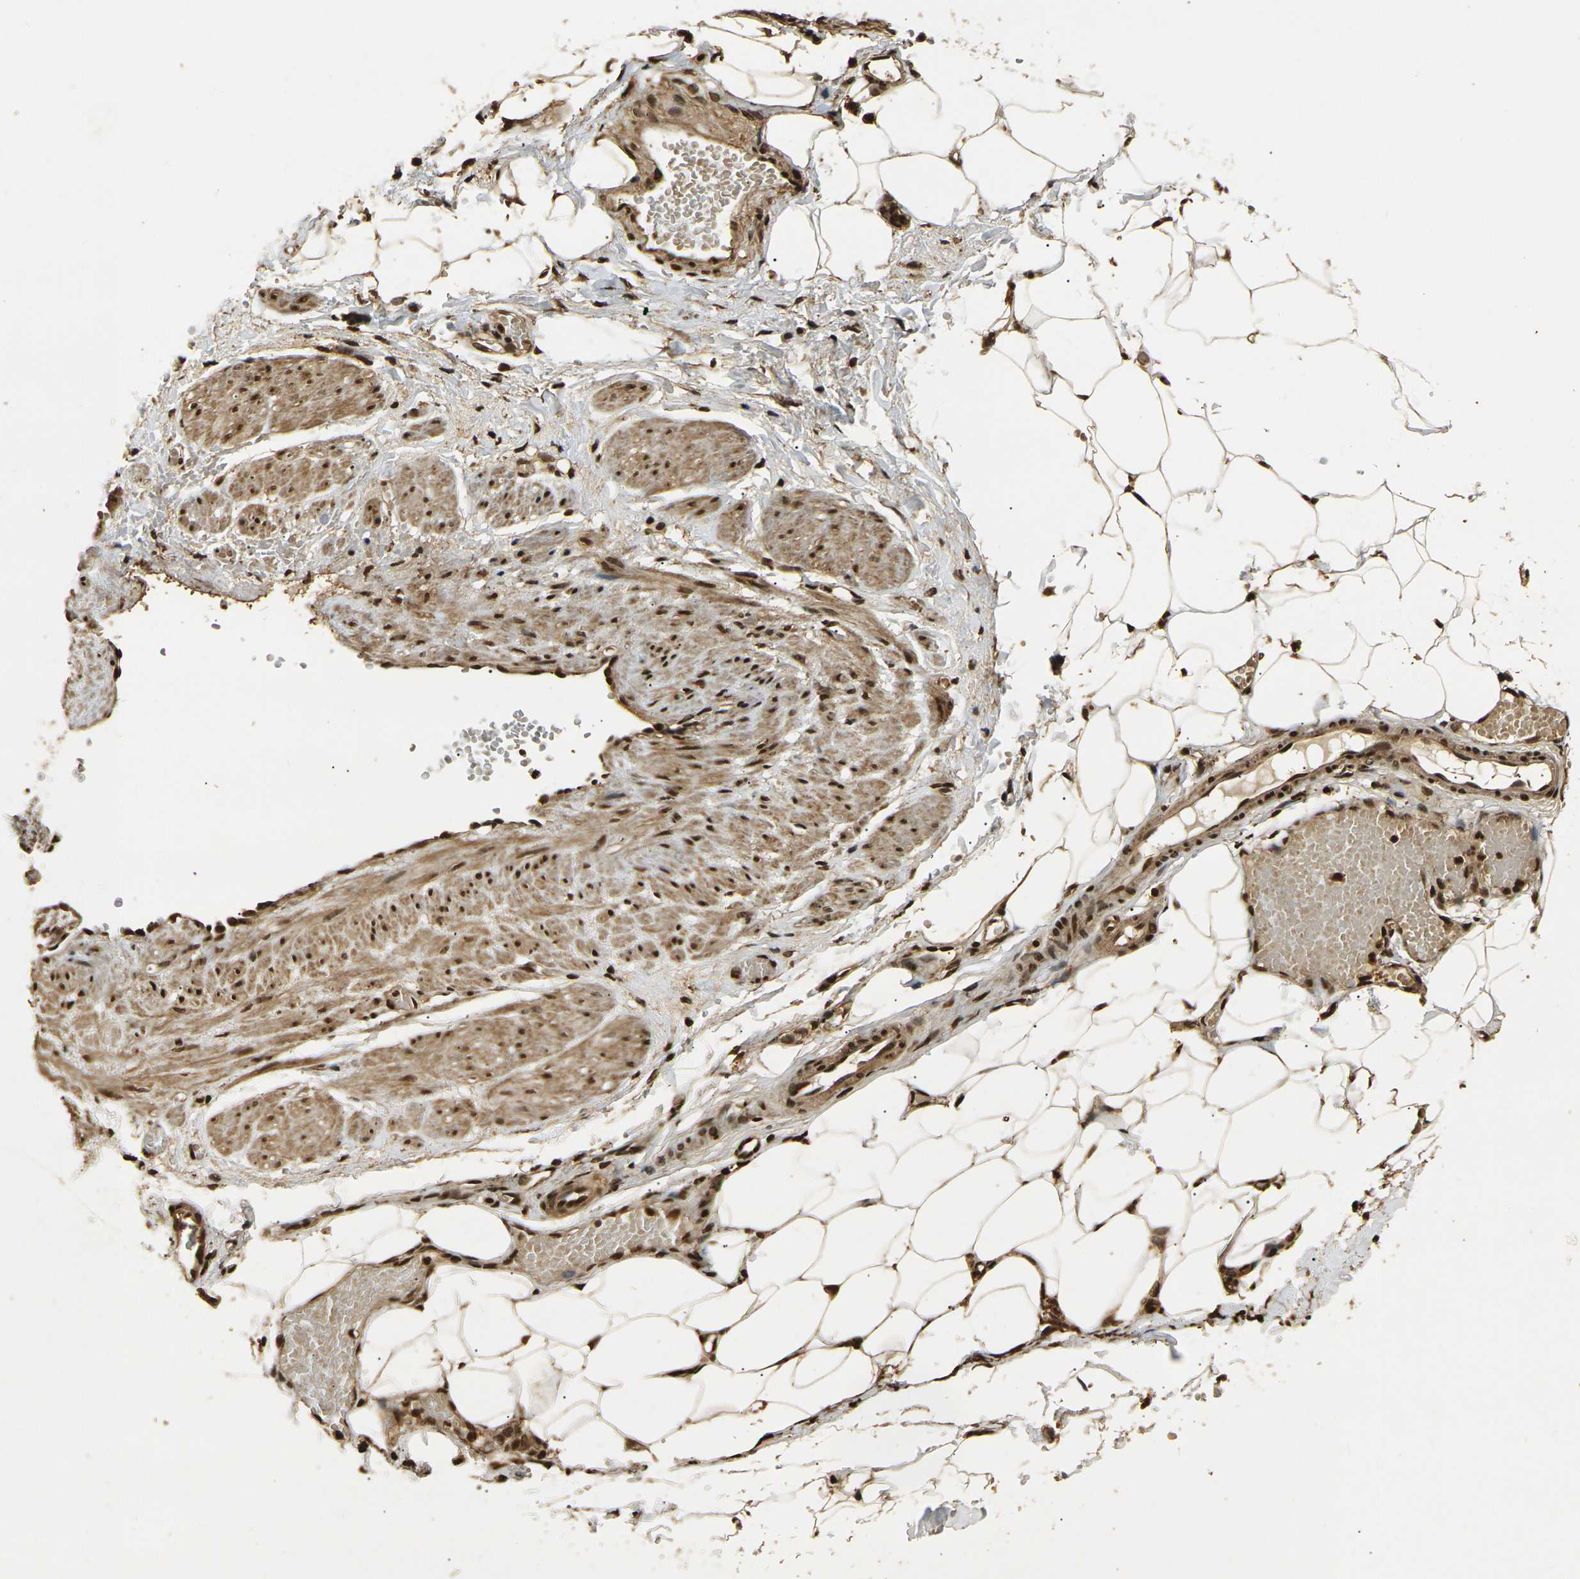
{"staining": {"intensity": "strong", "quantity": ">75%", "location": "nuclear"}, "tissue": "adipose tissue", "cell_type": "Adipocytes", "image_type": "normal", "snomed": [{"axis": "morphology", "description": "Normal tissue, NOS"}, {"axis": "topography", "description": "Soft tissue"}, {"axis": "topography", "description": "Vascular tissue"}], "caption": "Adipose tissue stained with DAB immunohistochemistry exhibits high levels of strong nuclear expression in approximately >75% of adipocytes.", "gene": "ACTL6A", "patient": {"sex": "female", "age": 35}}